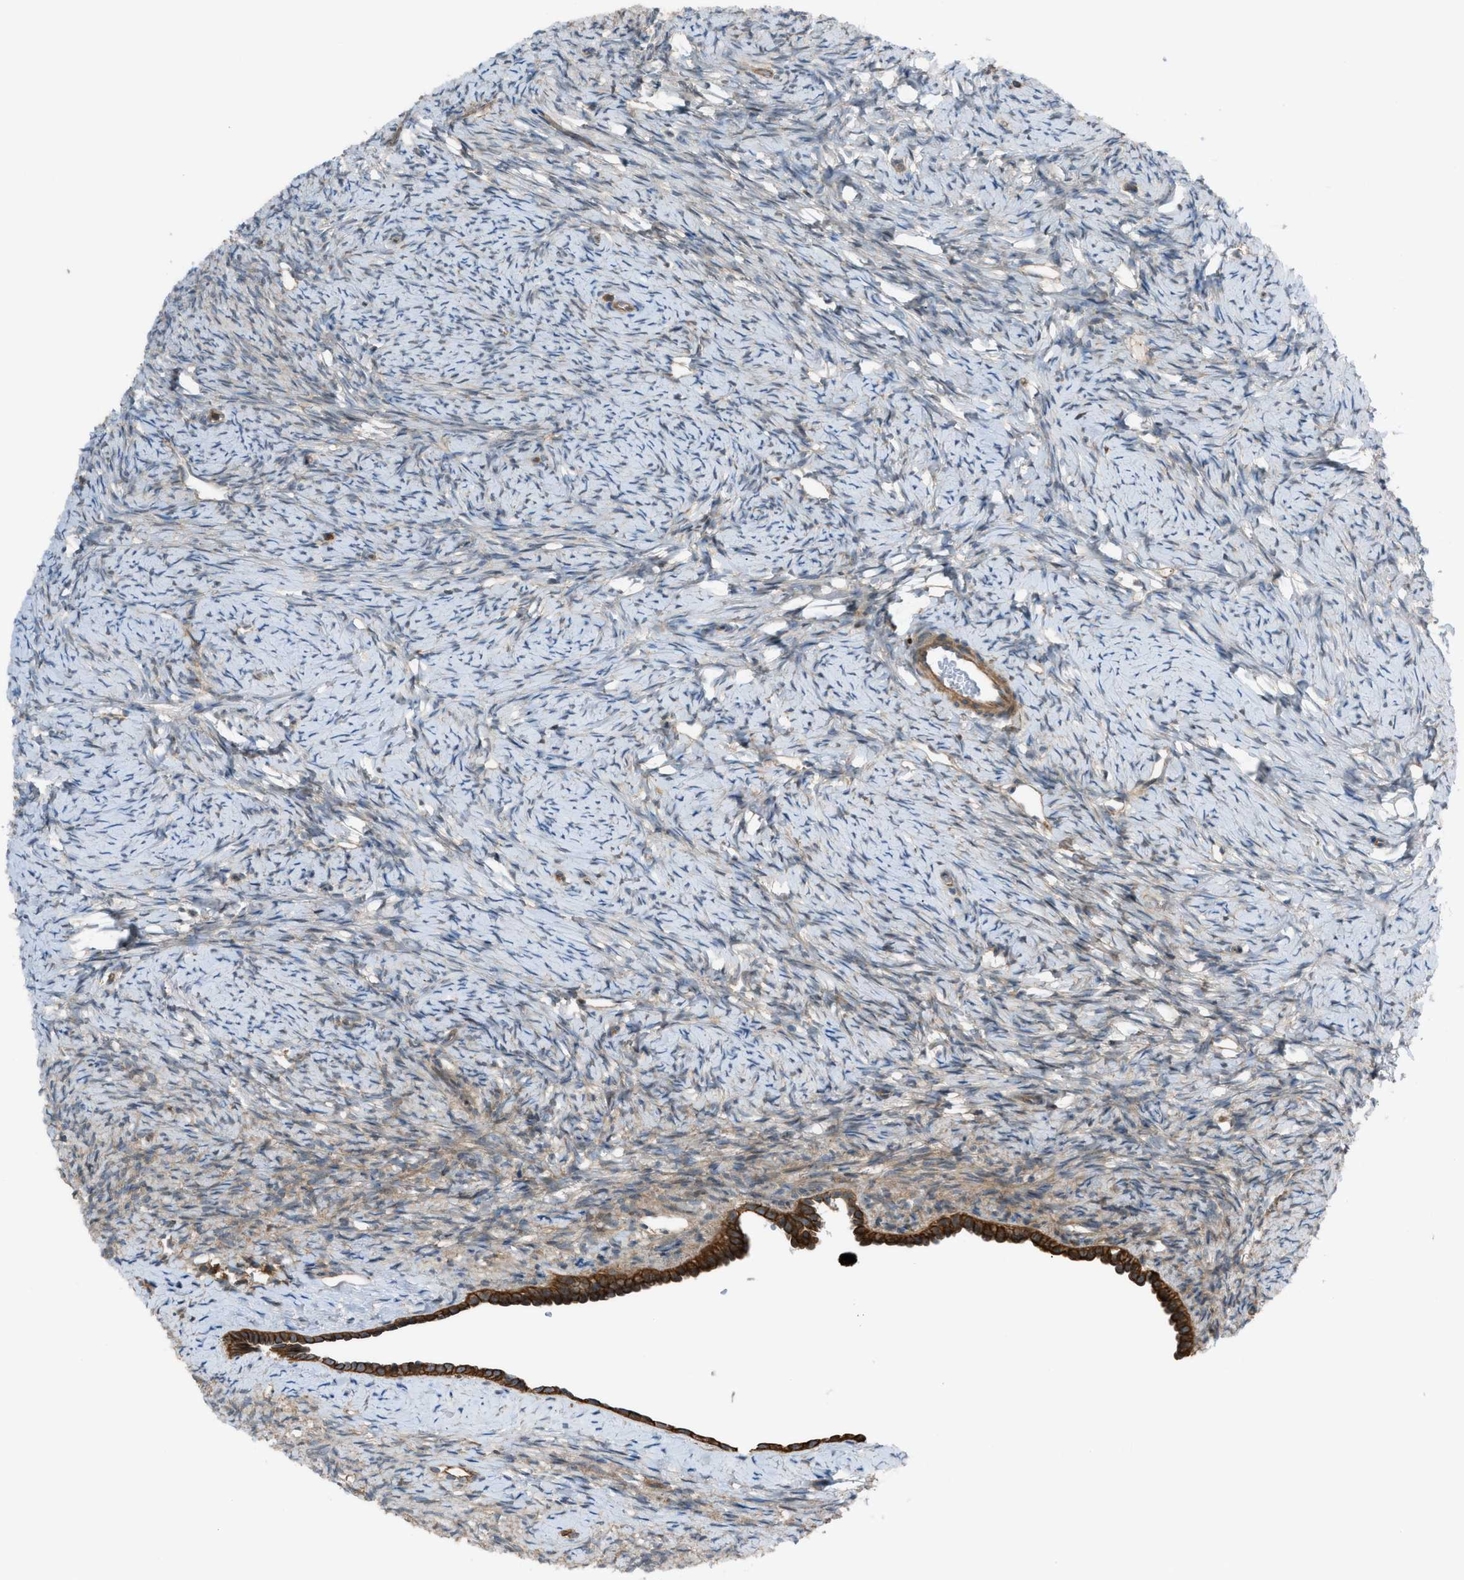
{"staining": {"intensity": "weak", "quantity": "<25%", "location": "cytoplasmic/membranous"}, "tissue": "ovary", "cell_type": "Ovarian stroma cells", "image_type": "normal", "snomed": [{"axis": "morphology", "description": "Normal tissue, NOS"}, {"axis": "topography", "description": "Ovary"}], "caption": "Photomicrograph shows no significant protein expression in ovarian stroma cells of benign ovary.", "gene": "DYRK1A", "patient": {"sex": "female", "age": 33}}